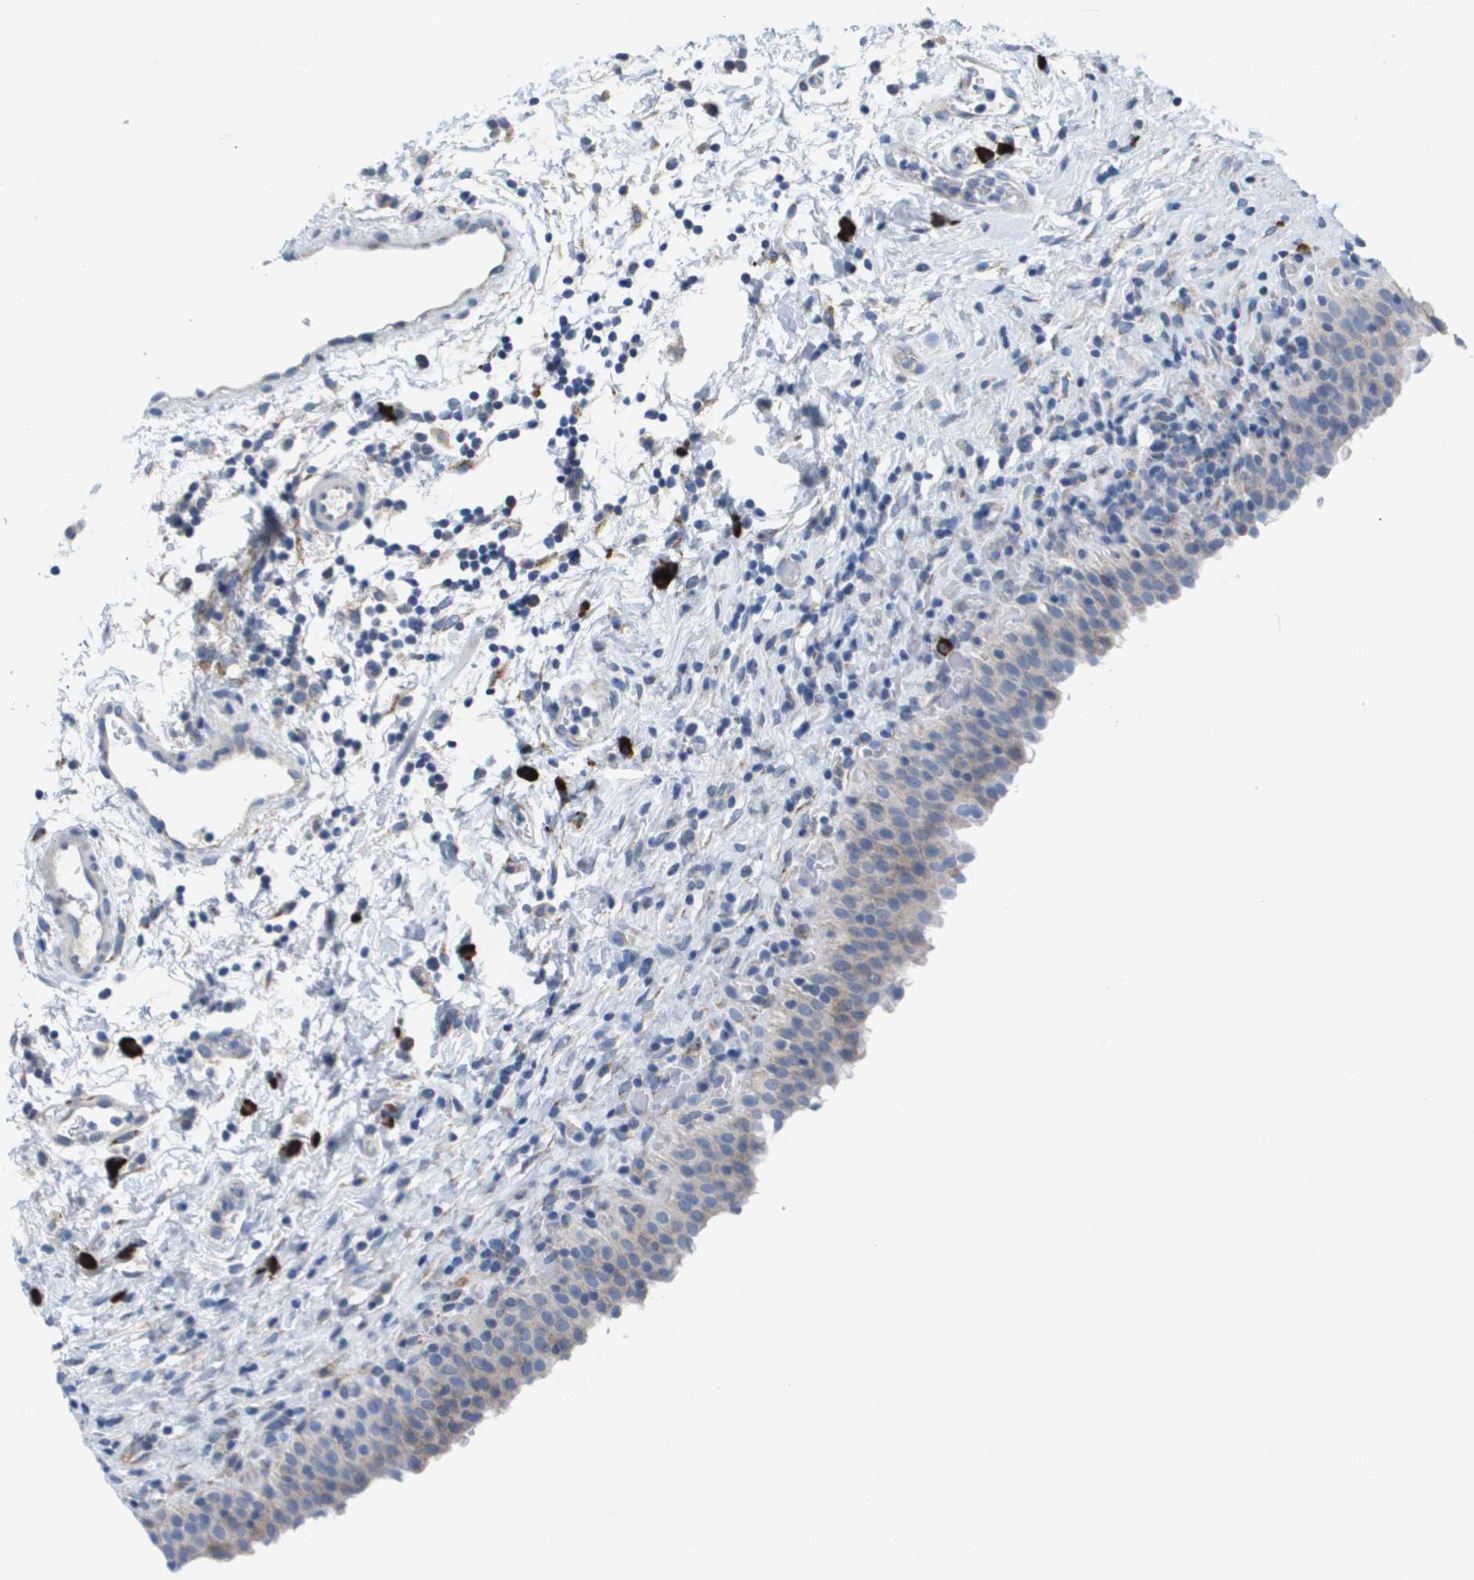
{"staining": {"intensity": "weak", "quantity": "<25%", "location": "cytoplasmic/membranous"}, "tissue": "urinary bladder", "cell_type": "Urothelial cells", "image_type": "normal", "snomed": [{"axis": "morphology", "description": "Normal tissue, NOS"}, {"axis": "topography", "description": "Urinary bladder"}], "caption": "This micrograph is of normal urinary bladder stained with IHC to label a protein in brown with the nuclei are counter-stained blue. There is no expression in urothelial cells. (DAB immunohistochemistry (IHC), high magnification).", "gene": "CD3G", "patient": {"sex": "male", "age": 51}}